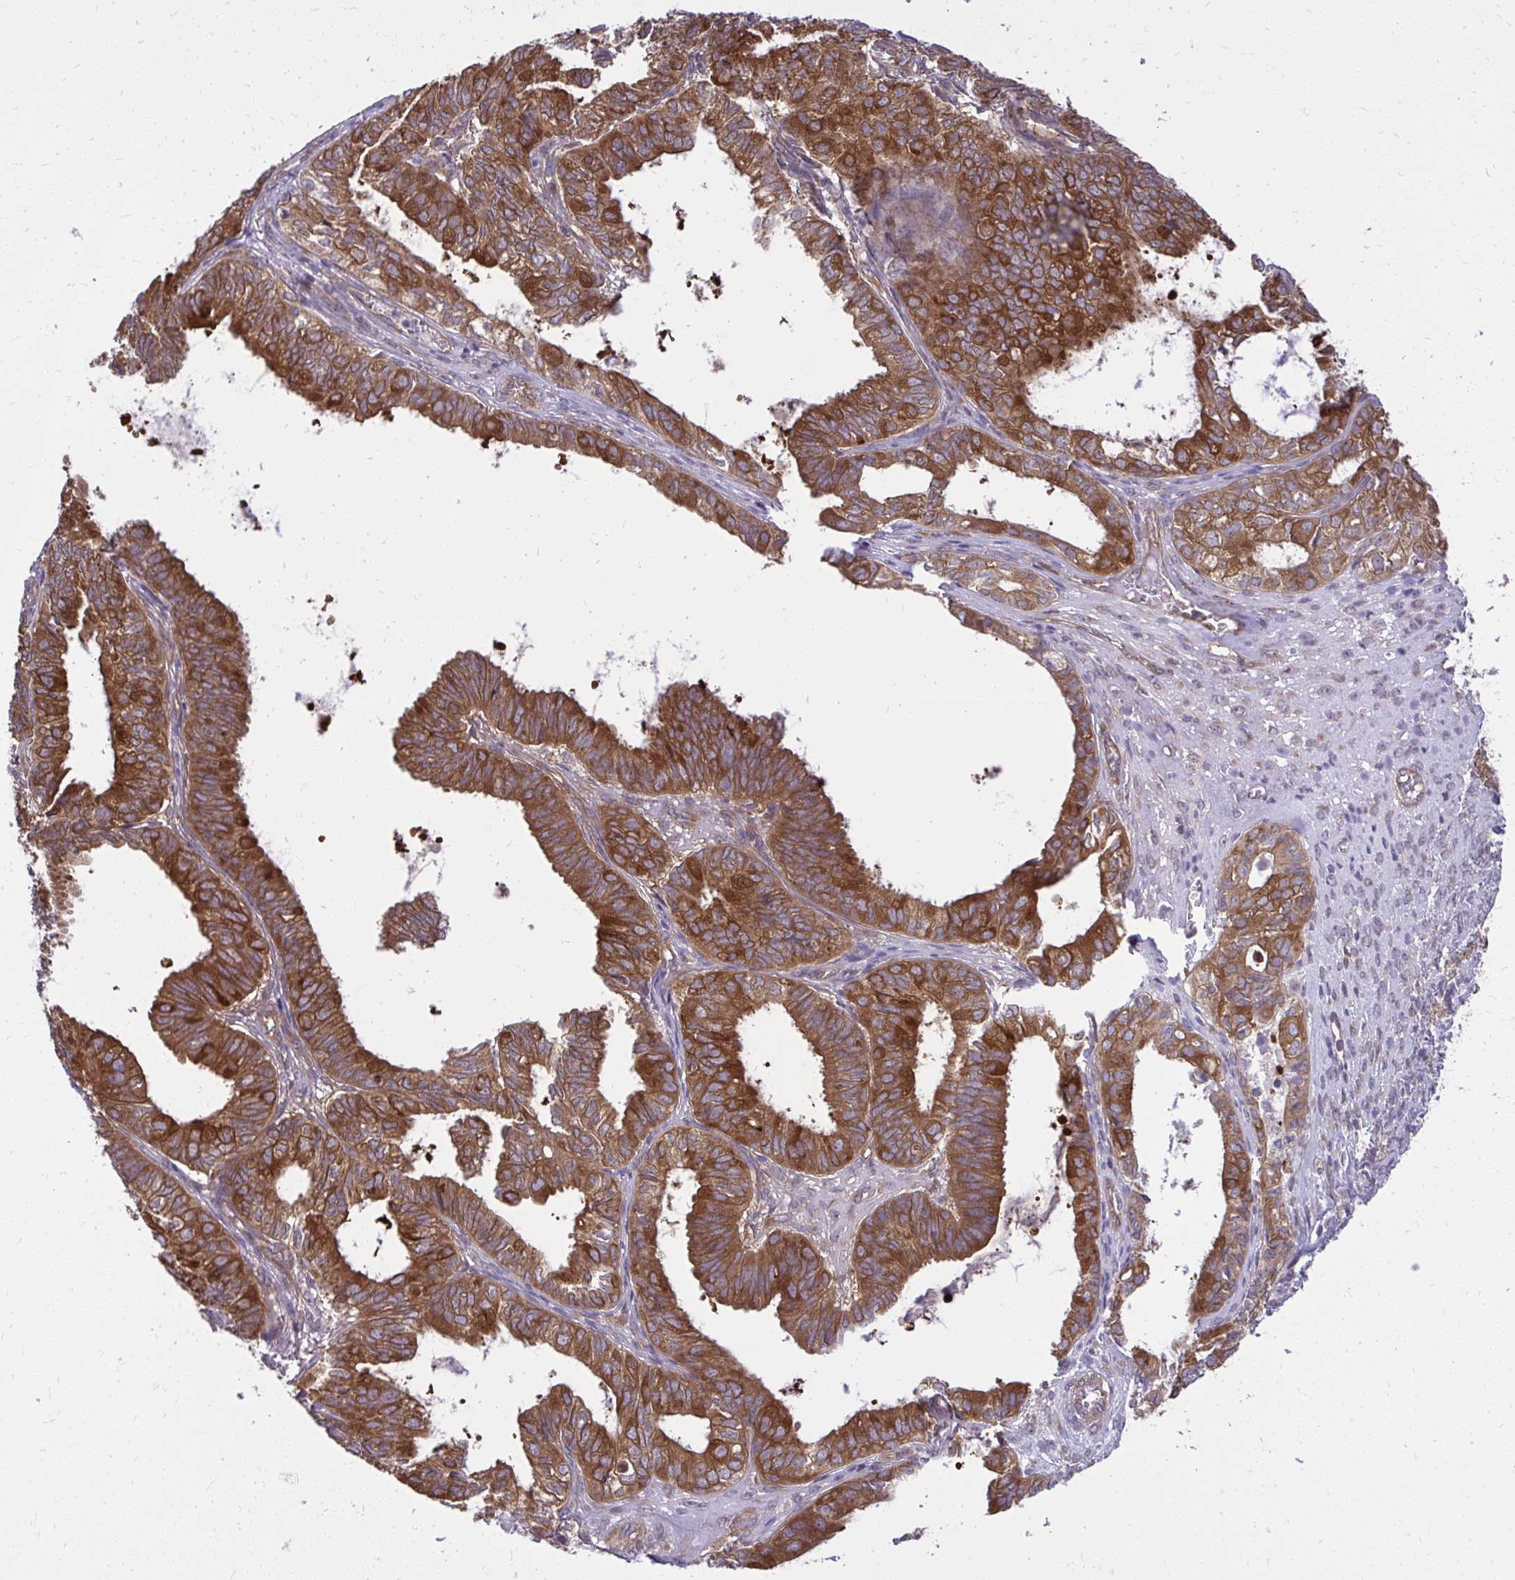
{"staining": {"intensity": "strong", "quantity": ">75%", "location": "cytoplasmic/membranous"}, "tissue": "ovarian cancer", "cell_type": "Tumor cells", "image_type": "cancer", "snomed": [{"axis": "morphology", "description": "Carcinoma, endometroid"}, {"axis": "topography", "description": "Ovary"}], "caption": "DAB (3,3'-diaminobenzidine) immunohistochemical staining of human endometroid carcinoma (ovarian) shows strong cytoplasmic/membranous protein staining in about >75% of tumor cells. (DAB IHC with brightfield microscopy, high magnification).", "gene": "PPP5C", "patient": {"sex": "female", "age": 64}}